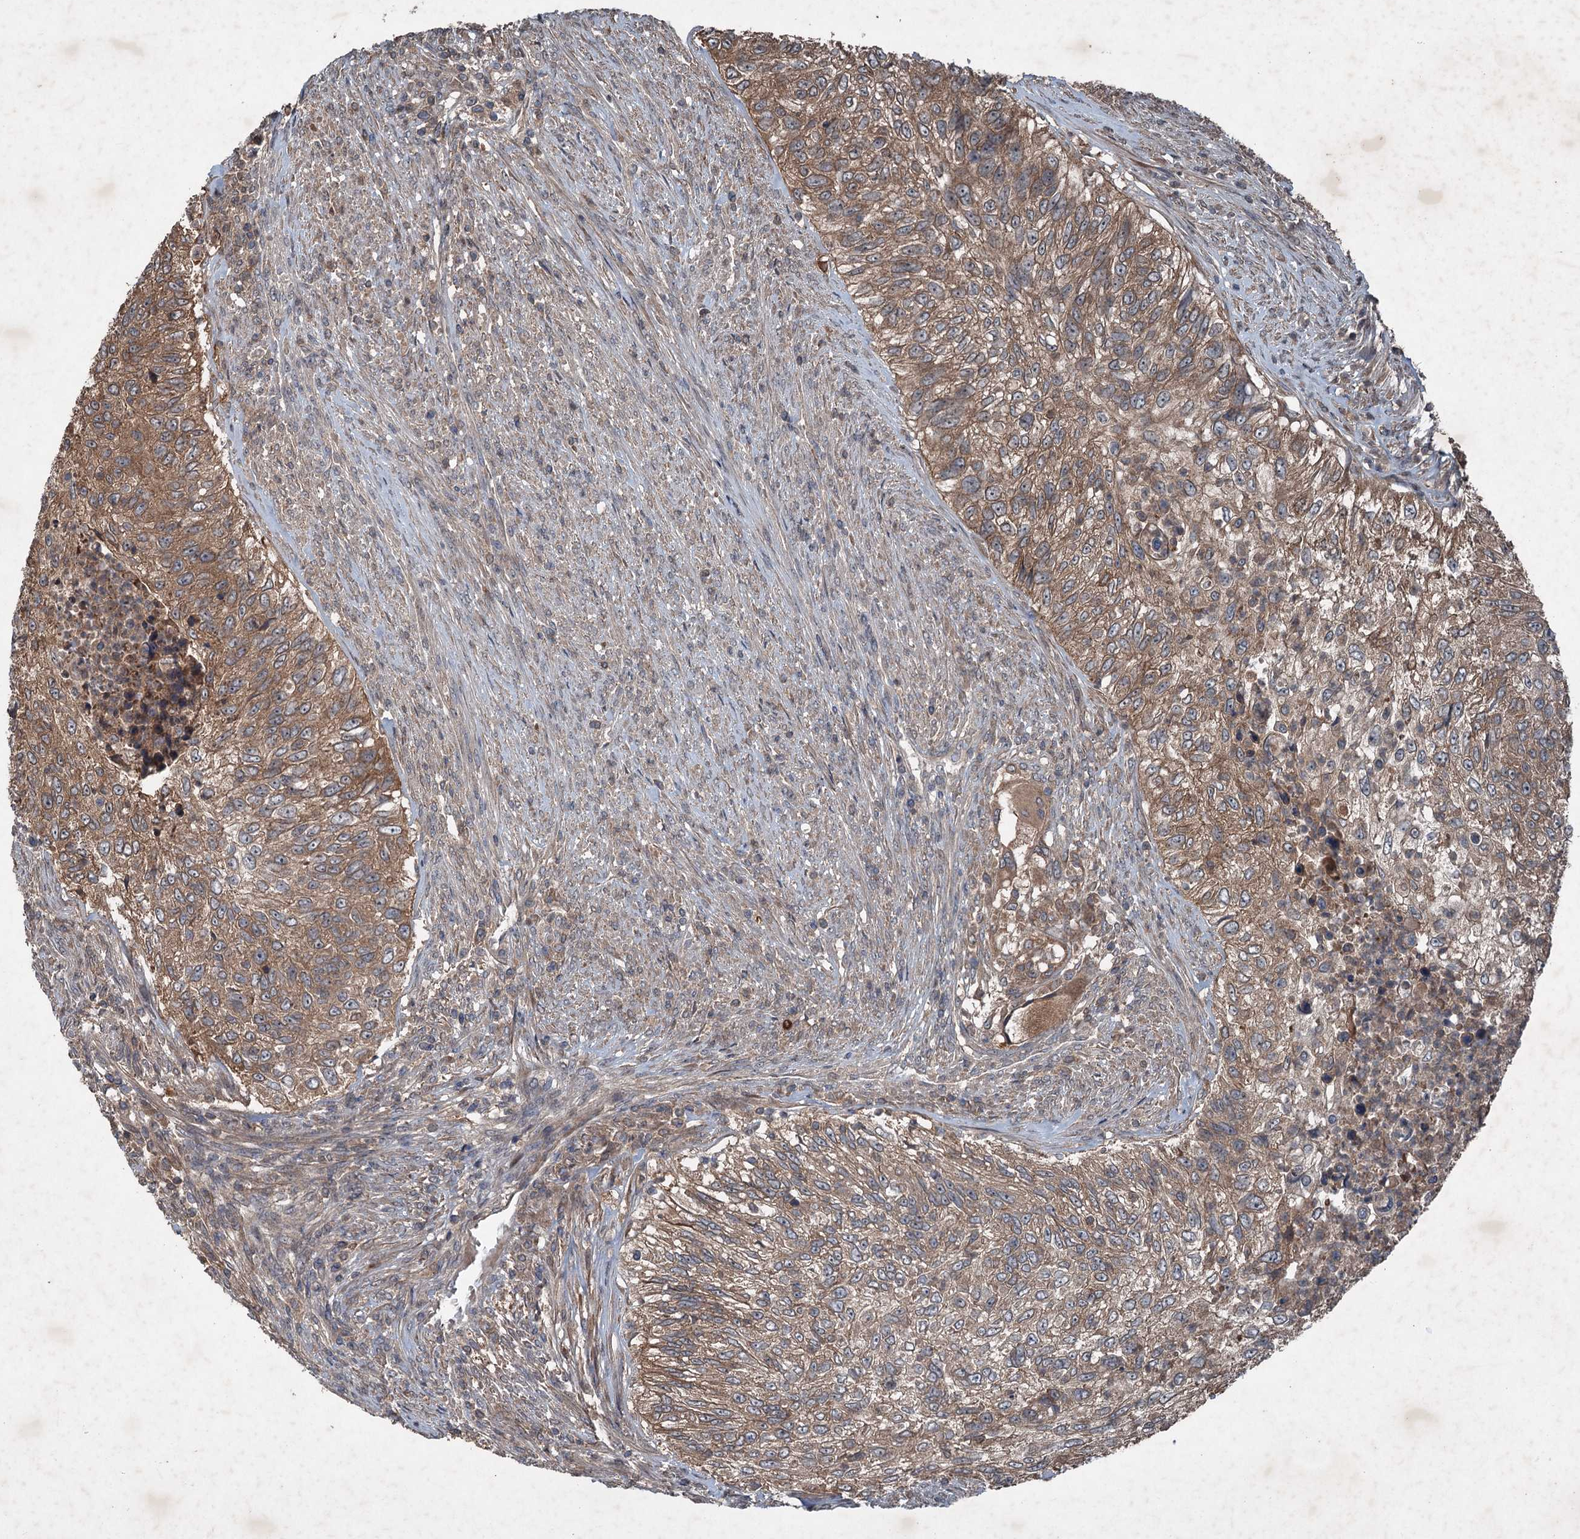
{"staining": {"intensity": "moderate", "quantity": ">75%", "location": "cytoplasmic/membranous"}, "tissue": "urothelial cancer", "cell_type": "Tumor cells", "image_type": "cancer", "snomed": [{"axis": "morphology", "description": "Urothelial carcinoma, High grade"}, {"axis": "topography", "description": "Urinary bladder"}], "caption": "A histopathology image showing moderate cytoplasmic/membranous positivity in about >75% of tumor cells in urothelial cancer, as visualized by brown immunohistochemical staining.", "gene": "ALAS1", "patient": {"sex": "female", "age": 60}}